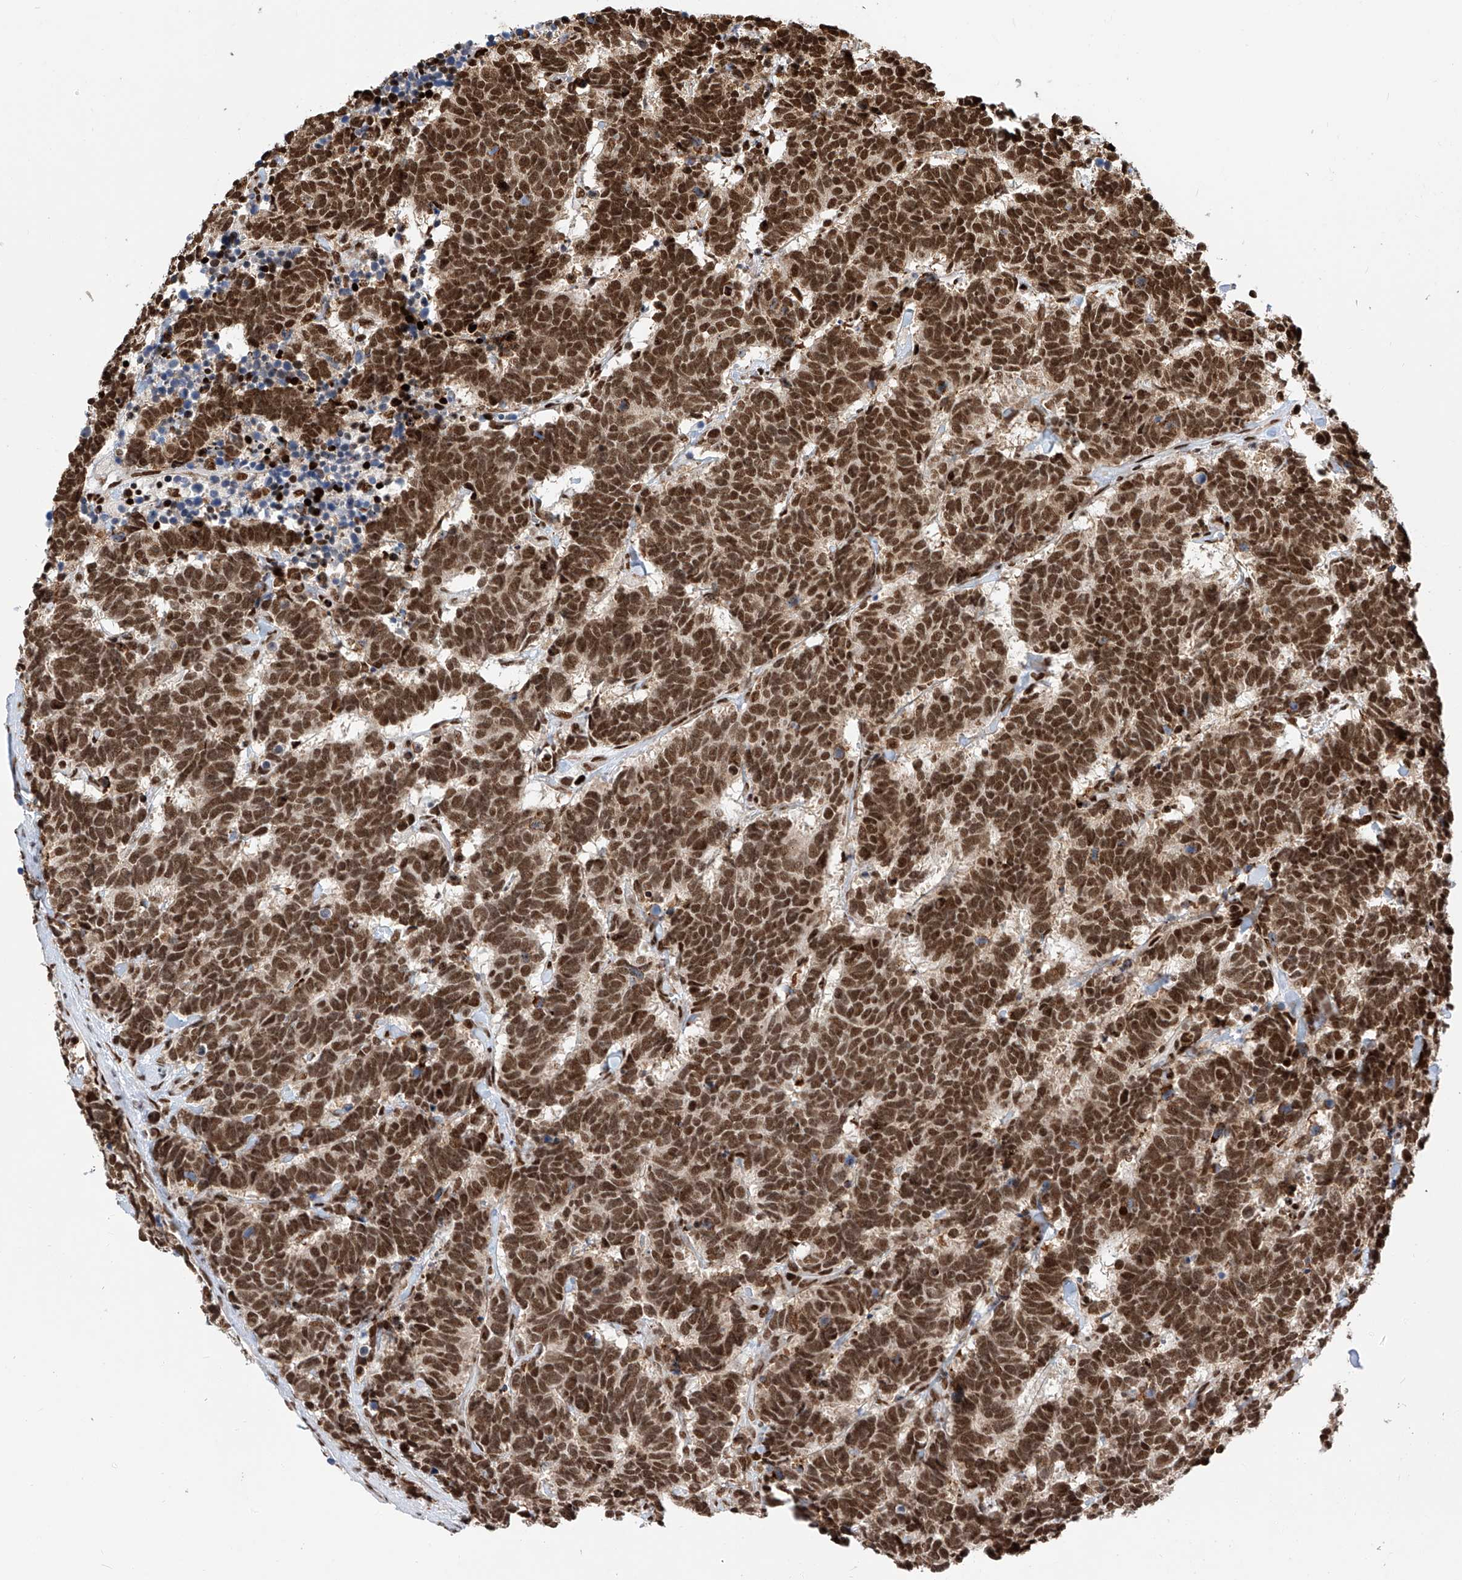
{"staining": {"intensity": "strong", "quantity": ">75%", "location": "nuclear"}, "tissue": "carcinoid", "cell_type": "Tumor cells", "image_type": "cancer", "snomed": [{"axis": "morphology", "description": "Carcinoma, NOS"}, {"axis": "morphology", "description": "Carcinoid, malignant, NOS"}, {"axis": "topography", "description": "Urinary bladder"}], "caption": "An IHC photomicrograph of tumor tissue is shown. Protein staining in brown labels strong nuclear positivity in carcinoid within tumor cells. Nuclei are stained in blue.", "gene": "SRSF6", "patient": {"sex": "male", "age": 57}}